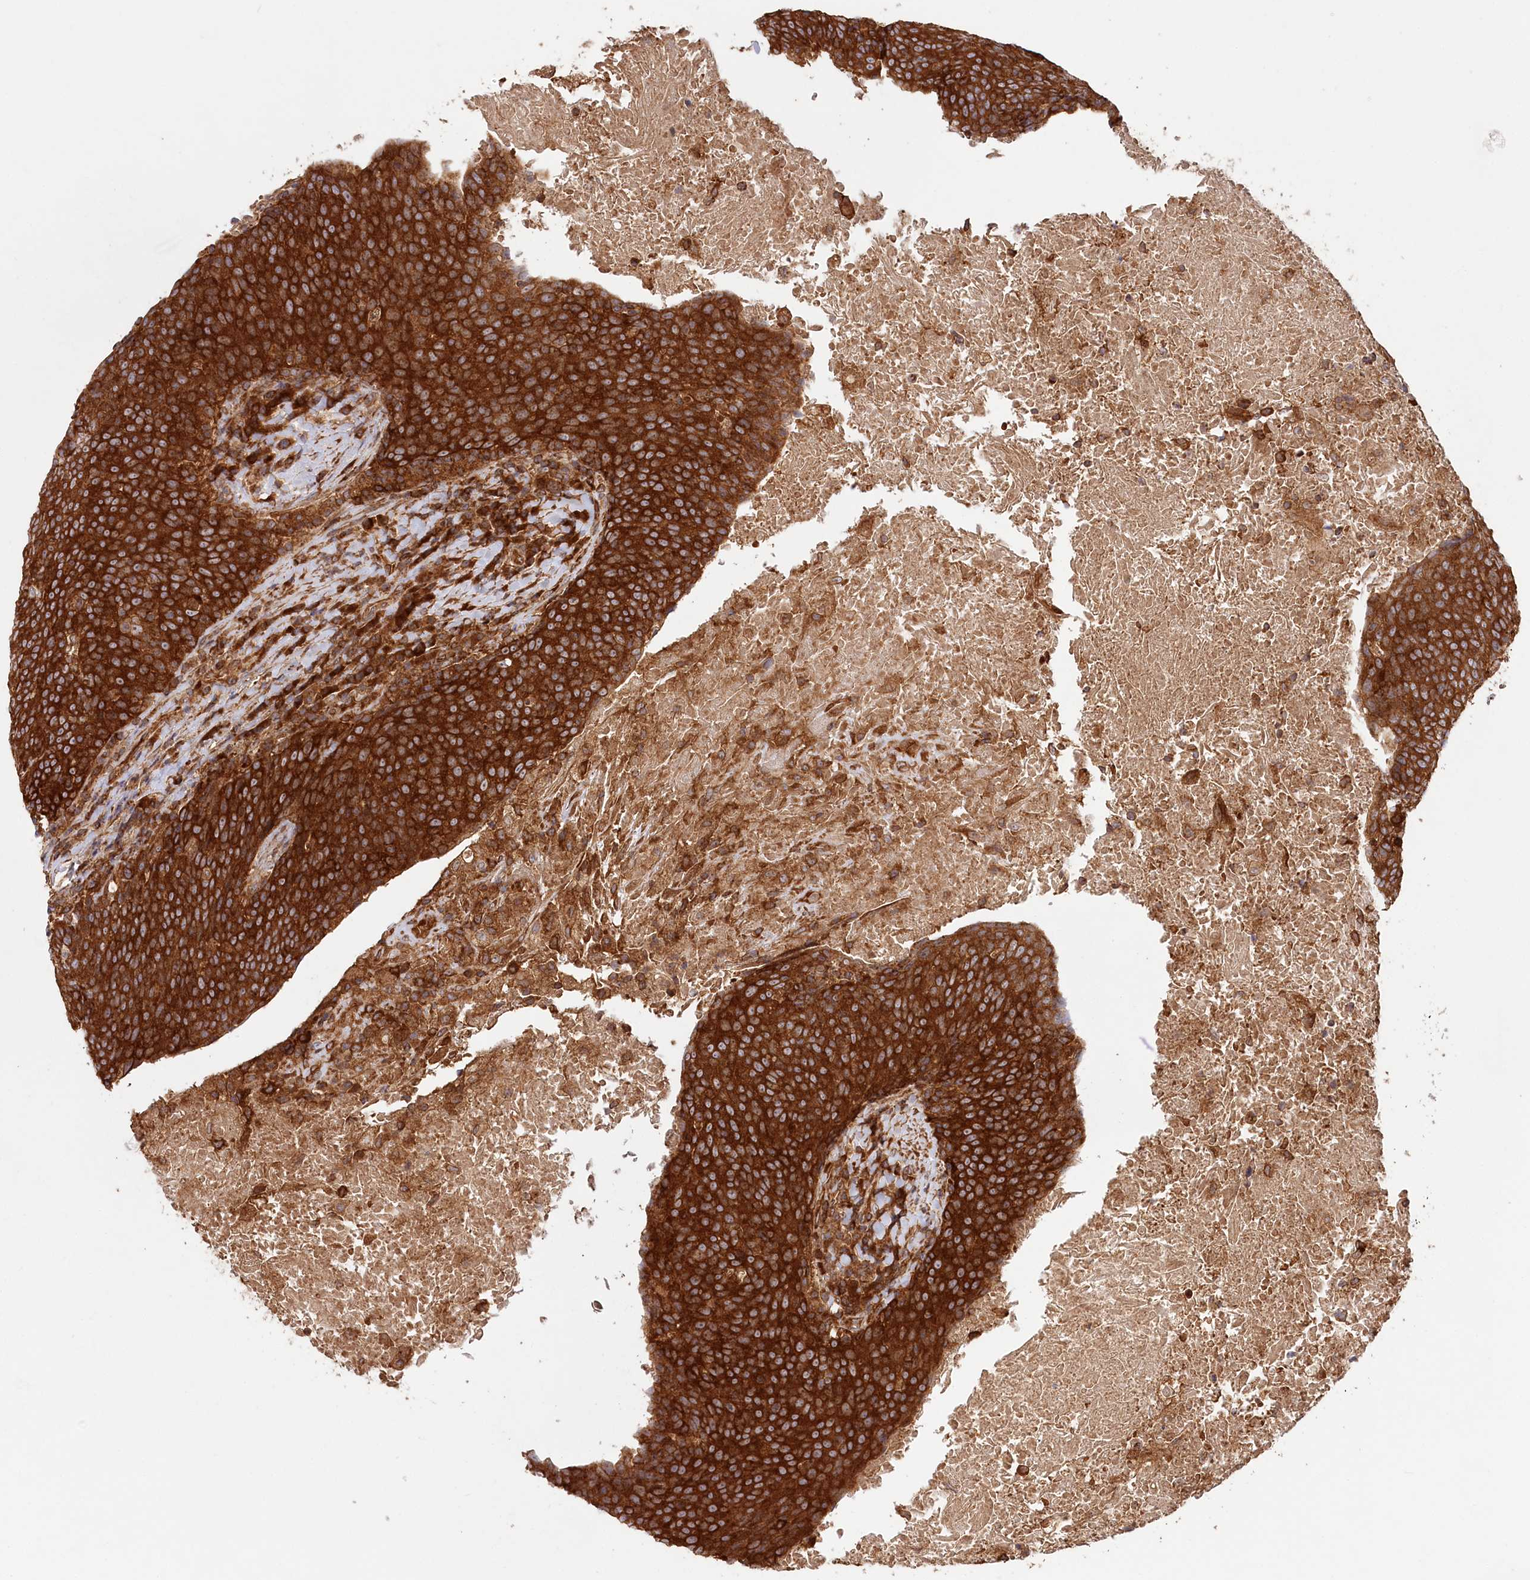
{"staining": {"intensity": "strong", "quantity": ">75%", "location": "cytoplasmic/membranous"}, "tissue": "head and neck cancer", "cell_type": "Tumor cells", "image_type": "cancer", "snomed": [{"axis": "morphology", "description": "Squamous cell carcinoma, NOS"}, {"axis": "morphology", "description": "Squamous cell carcinoma, metastatic, NOS"}, {"axis": "topography", "description": "Lymph node"}, {"axis": "topography", "description": "Head-Neck"}], "caption": "Protein expression analysis of human head and neck squamous cell carcinoma reveals strong cytoplasmic/membranous positivity in approximately >75% of tumor cells. (Brightfield microscopy of DAB IHC at high magnification).", "gene": "PAIP2", "patient": {"sex": "male", "age": 62}}